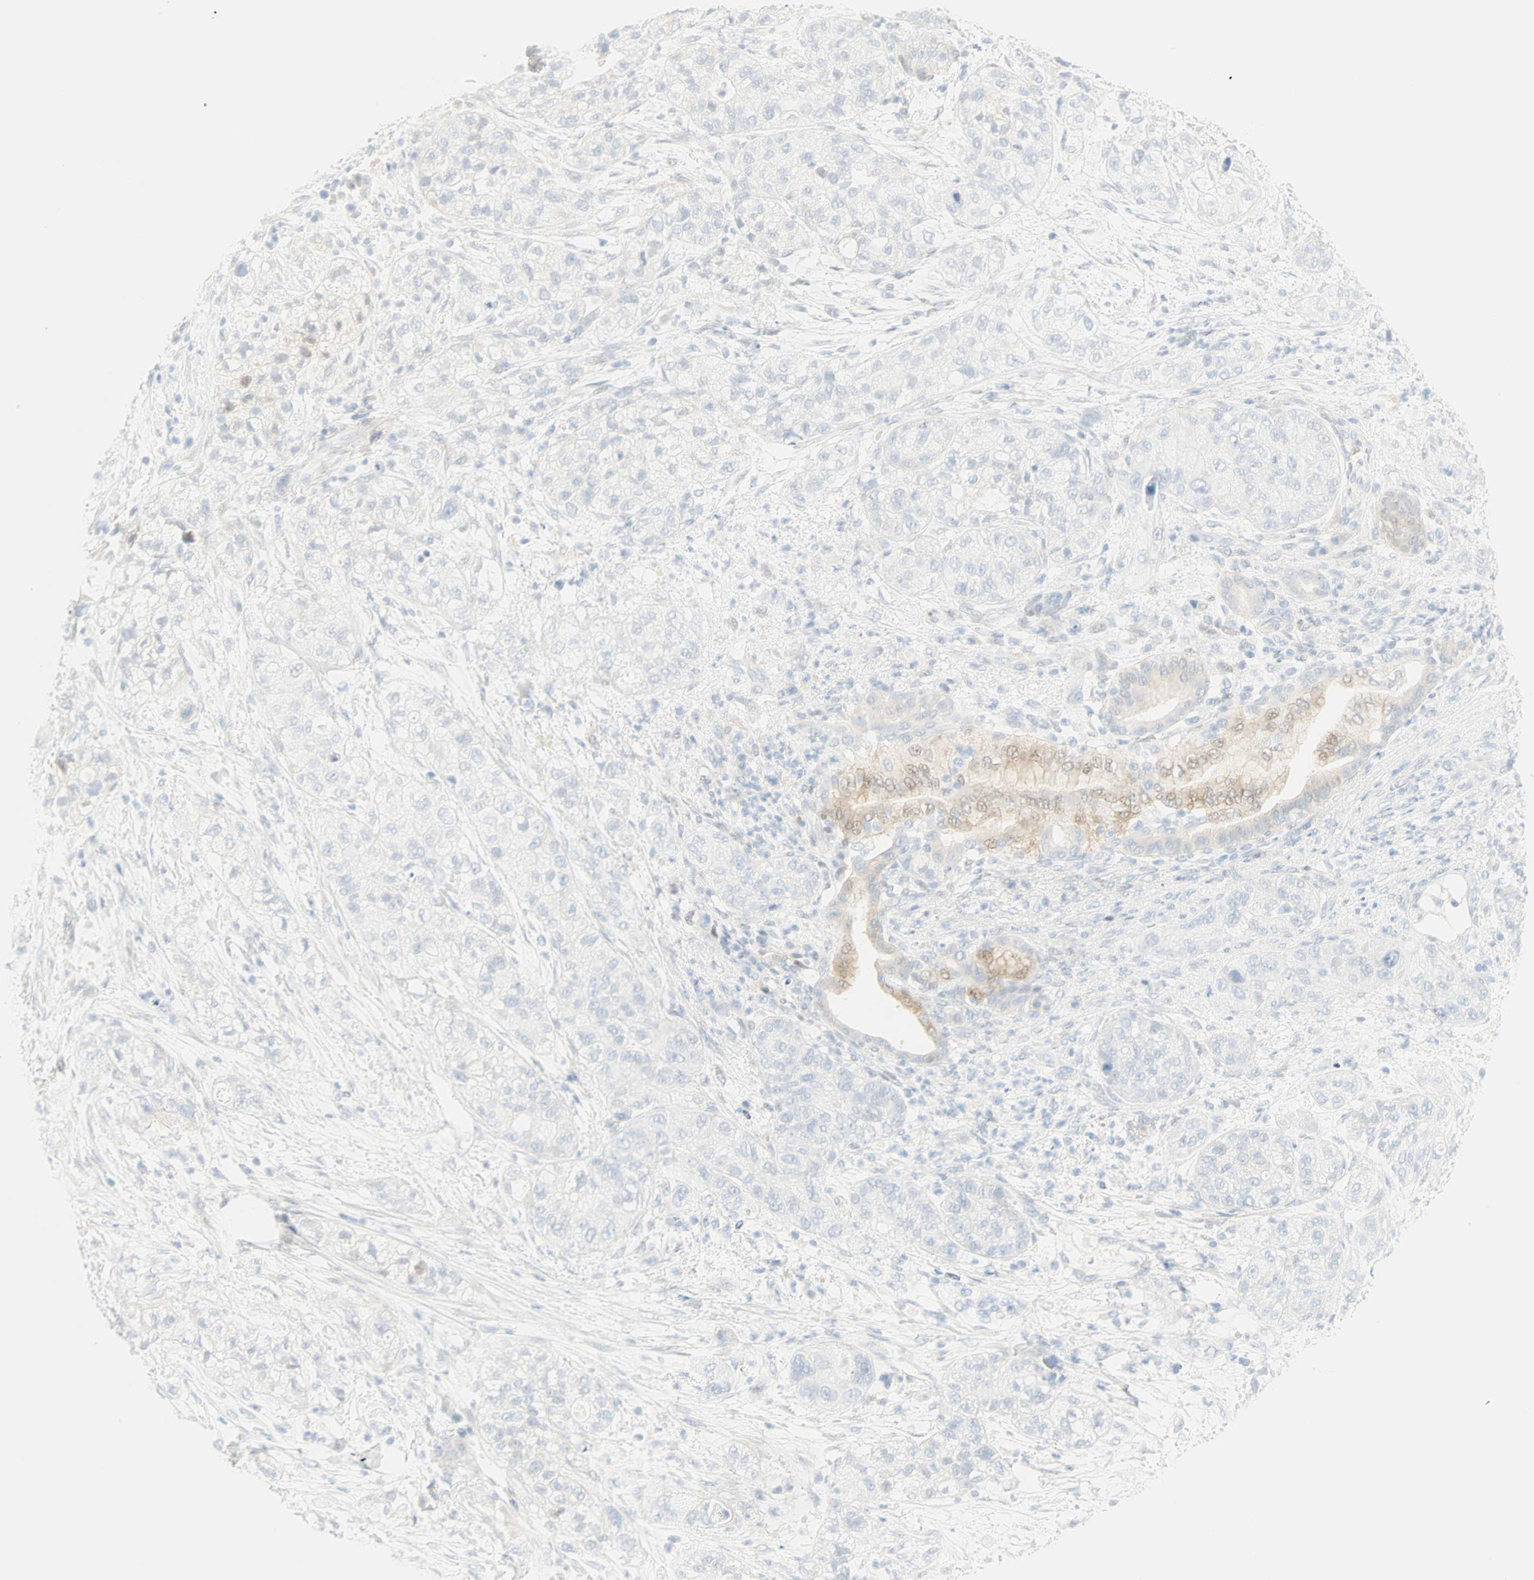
{"staining": {"intensity": "weak", "quantity": "<25%", "location": "cytoplasmic/membranous"}, "tissue": "pancreatic cancer", "cell_type": "Tumor cells", "image_type": "cancer", "snomed": [{"axis": "morphology", "description": "Adenocarcinoma, NOS"}, {"axis": "topography", "description": "Pancreas"}], "caption": "DAB (3,3'-diaminobenzidine) immunohistochemical staining of human pancreatic cancer (adenocarcinoma) reveals no significant positivity in tumor cells.", "gene": "SELENBP1", "patient": {"sex": "female", "age": 78}}